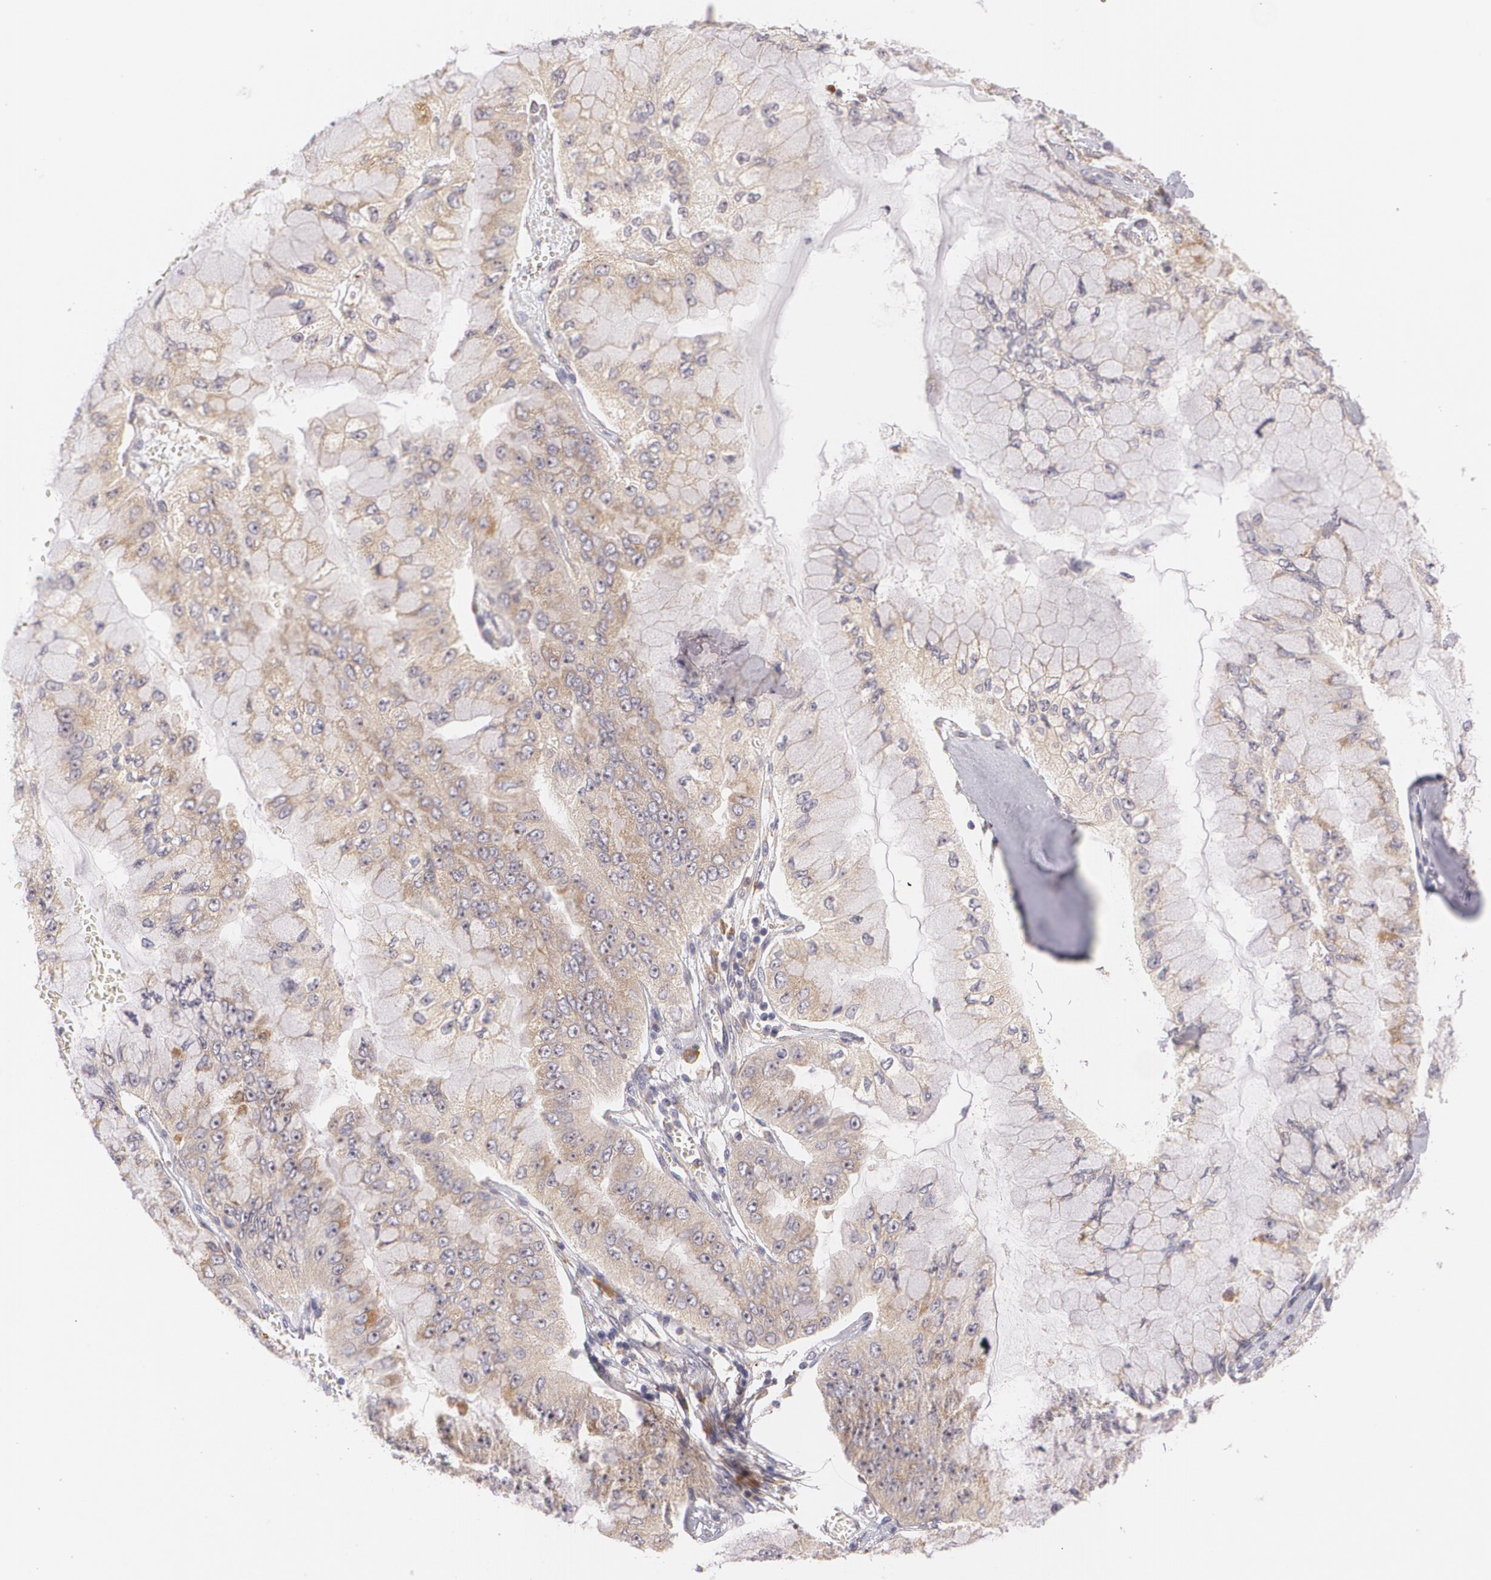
{"staining": {"intensity": "weak", "quantity": ">75%", "location": "cytoplasmic/membranous"}, "tissue": "liver cancer", "cell_type": "Tumor cells", "image_type": "cancer", "snomed": [{"axis": "morphology", "description": "Cholangiocarcinoma"}, {"axis": "topography", "description": "Liver"}], "caption": "Immunohistochemical staining of human liver cancer (cholangiocarcinoma) shows low levels of weak cytoplasmic/membranous positivity in about >75% of tumor cells. (IHC, brightfield microscopy, high magnification).", "gene": "CCL17", "patient": {"sex": "female", "age": 79}}